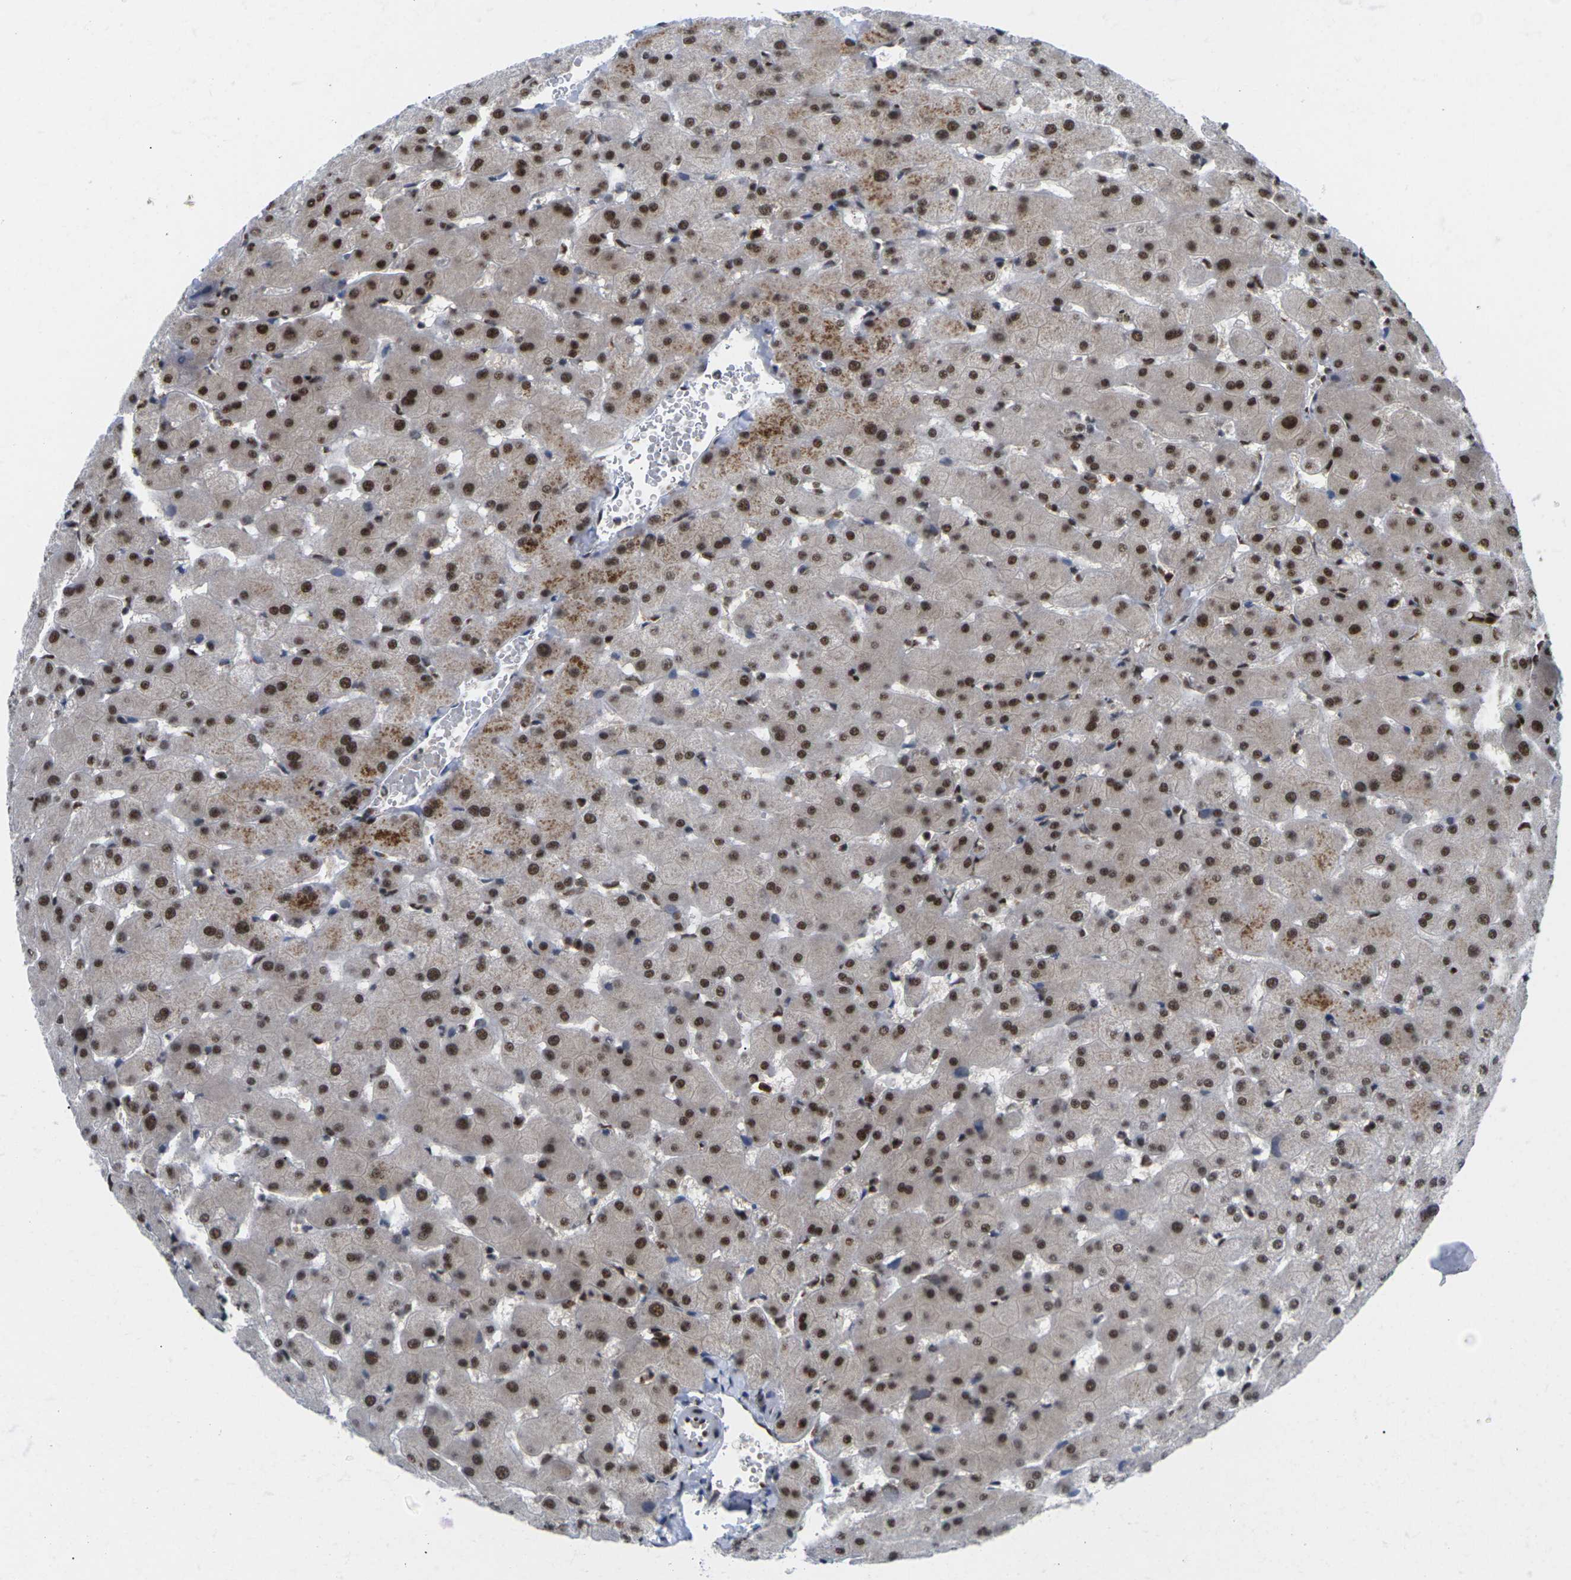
{"staining": {"intensity": "moderate", "quantity": ">75%", "location": "nuclear"}, "tissue": "liver", "cell_type": "Cholangiocytes", "image_type": "normal", "snomed": [{"axis": "morphology", "description": "Normal tissue, NOS"}, {"axis": "topography", "description": "Liver"}], "caption": "Cholangiocytes exhibit moderate nuclear positivity in approximately >75% of cells in benign liver.", "gene": "MAGOH", "patient": {"sex": "female", "age": 63}}